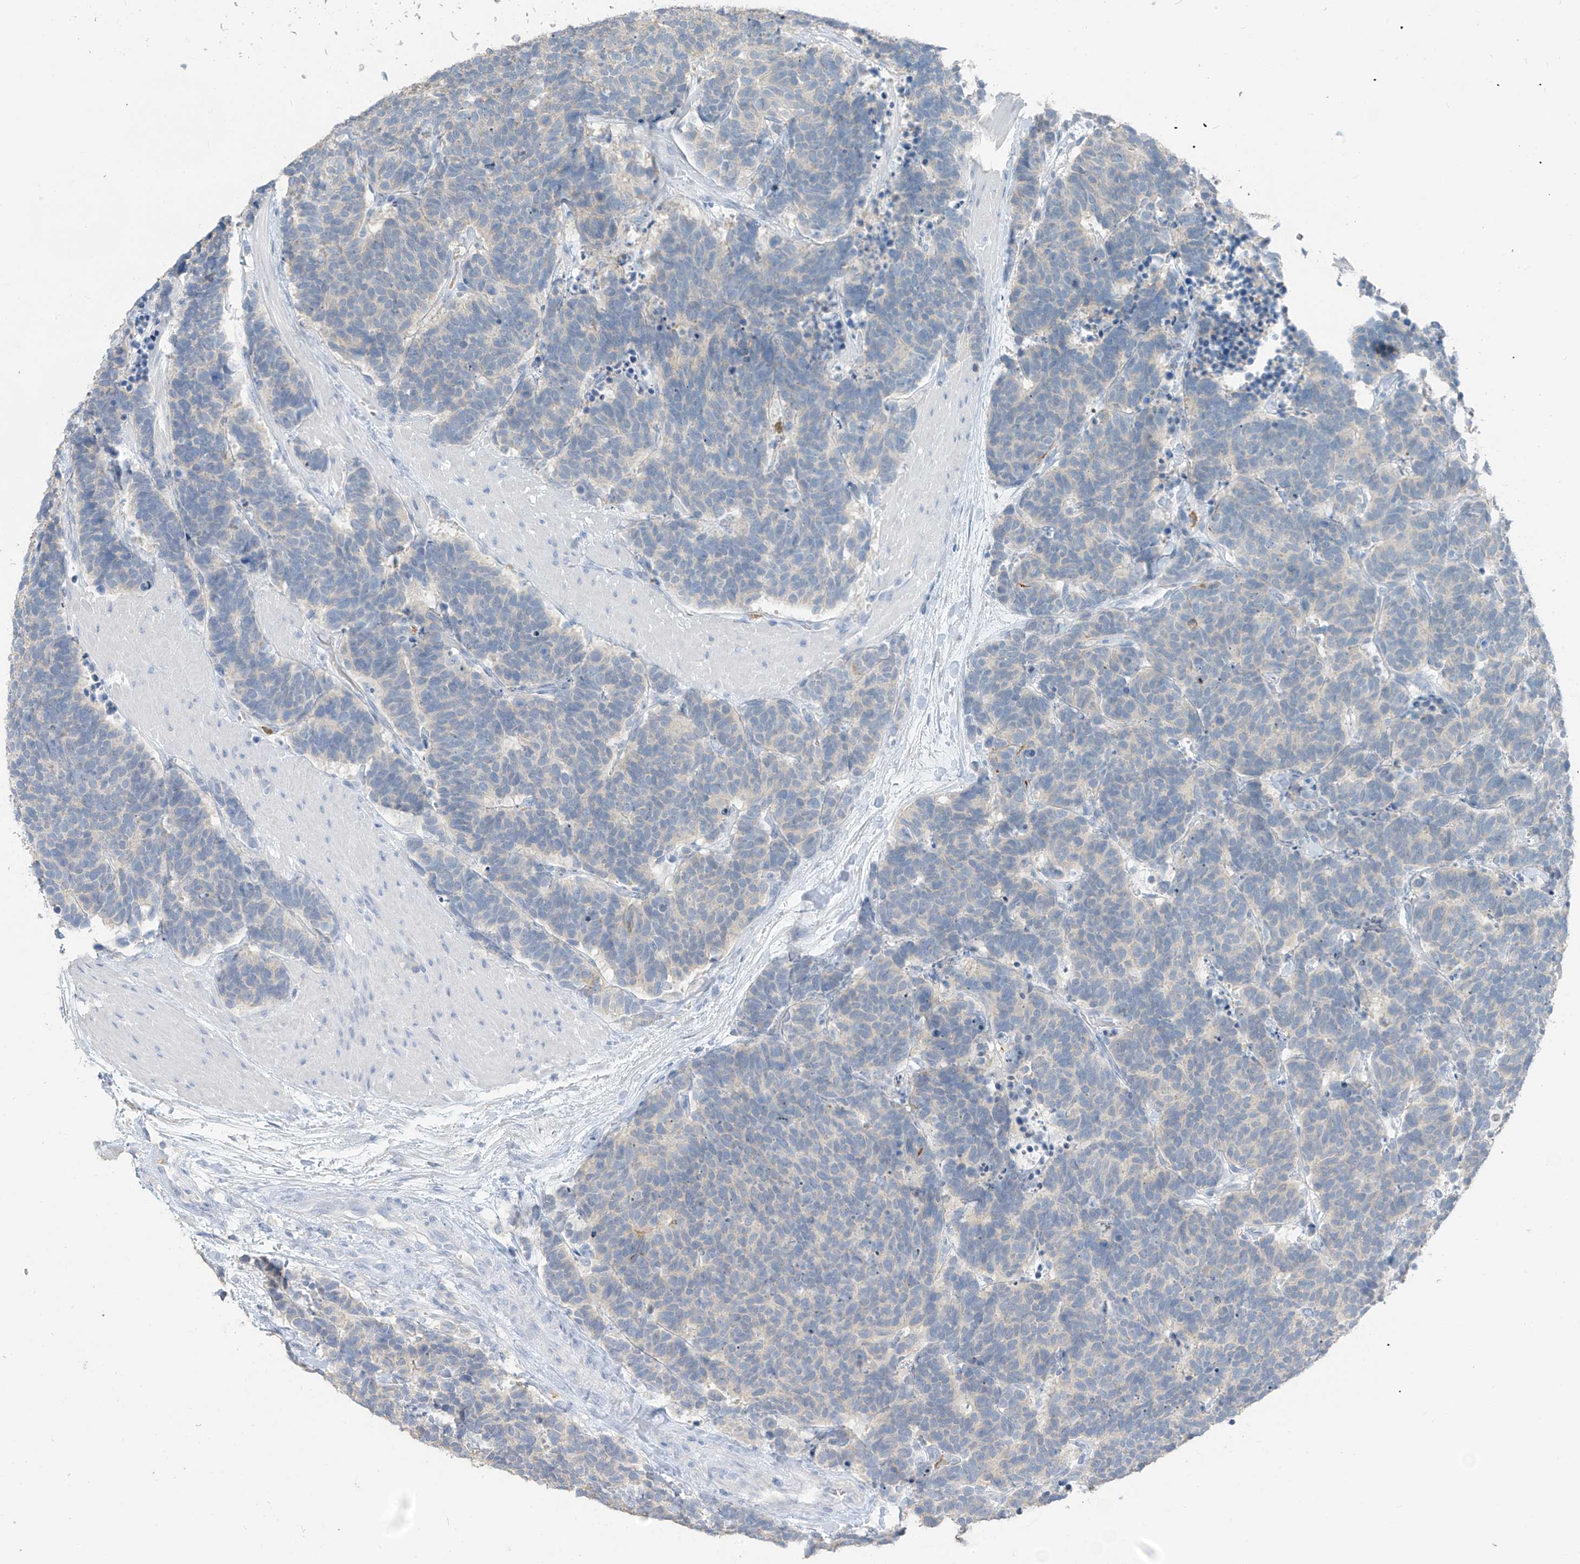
{"staining": {"intensity": "moderate", "quantity": "<25%", "location": "cytoplasmic/membranous"}, "tissue": "carcinoid", "cell_type": "Tumor cells", "image_type": "cancer", "snomed": [{"axis": "morphology", "description": "Carcinoma, NOS"}, {"axis": "morphology", "description": "Carcinoid, malignant, NOS"}, {"axis": "topography", "description": "Urinary bladder"}], "caption": "A high-resolution histopathology image shows immunohistochemistry staining of carcinoid, which exhibits moderate cytoplasmic/membranous expression in approximately <25% of tumor cells. The staining was performed using DAB (3,3'-diaminobenzidine) to visualize the protein expression in brown, while the nuclei were stained in blue with hematoxylin (Magnification: 20x).", "gene": "PAFAH1B3", "patient": {"sex": "male", "age": 57}}